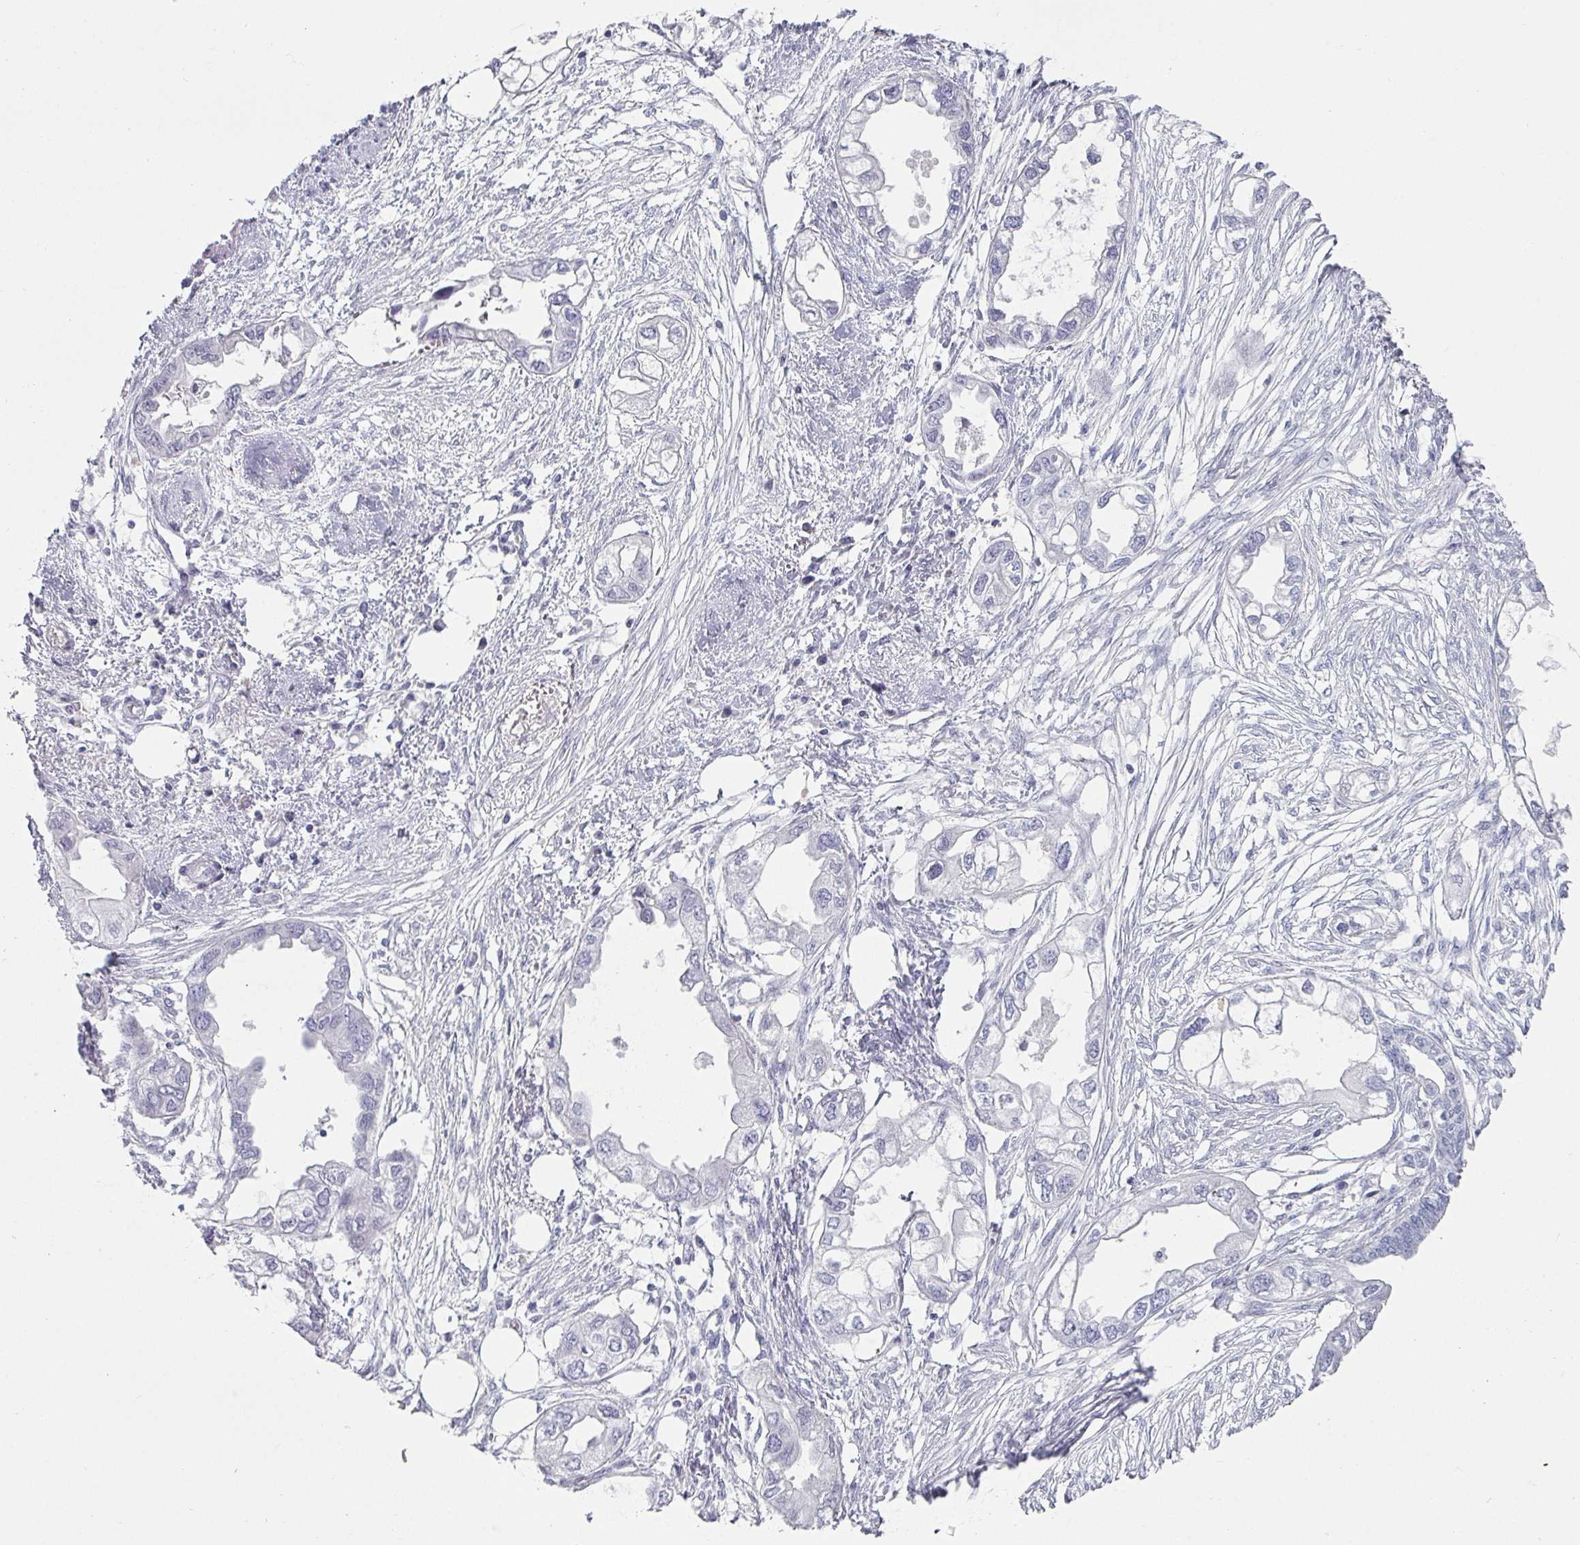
{"staining": {"intensity": "negative", "quantity": "none", "location": "none"}, "tissue": "endometrial cancer", "cell_type": "Tumor cells", "image_type": "cancer", "snomed": [{"axis": "morphology", "description": "Adenocarcinoma, NOS"}, {"axis": "morphology", "description": "Adenocarcinoma, metastatic, NOS"}, {"axis": "topography", "description": "Adipose tissue"}, {"axis": "topography", "description": "Endometrium"}], "caption": "Histopathology image shows no protein positivity in tumor cells of endometrial cancer tissue.", "gene": "VSIG10L", "patient": {"sex": "female", "age": 67}}